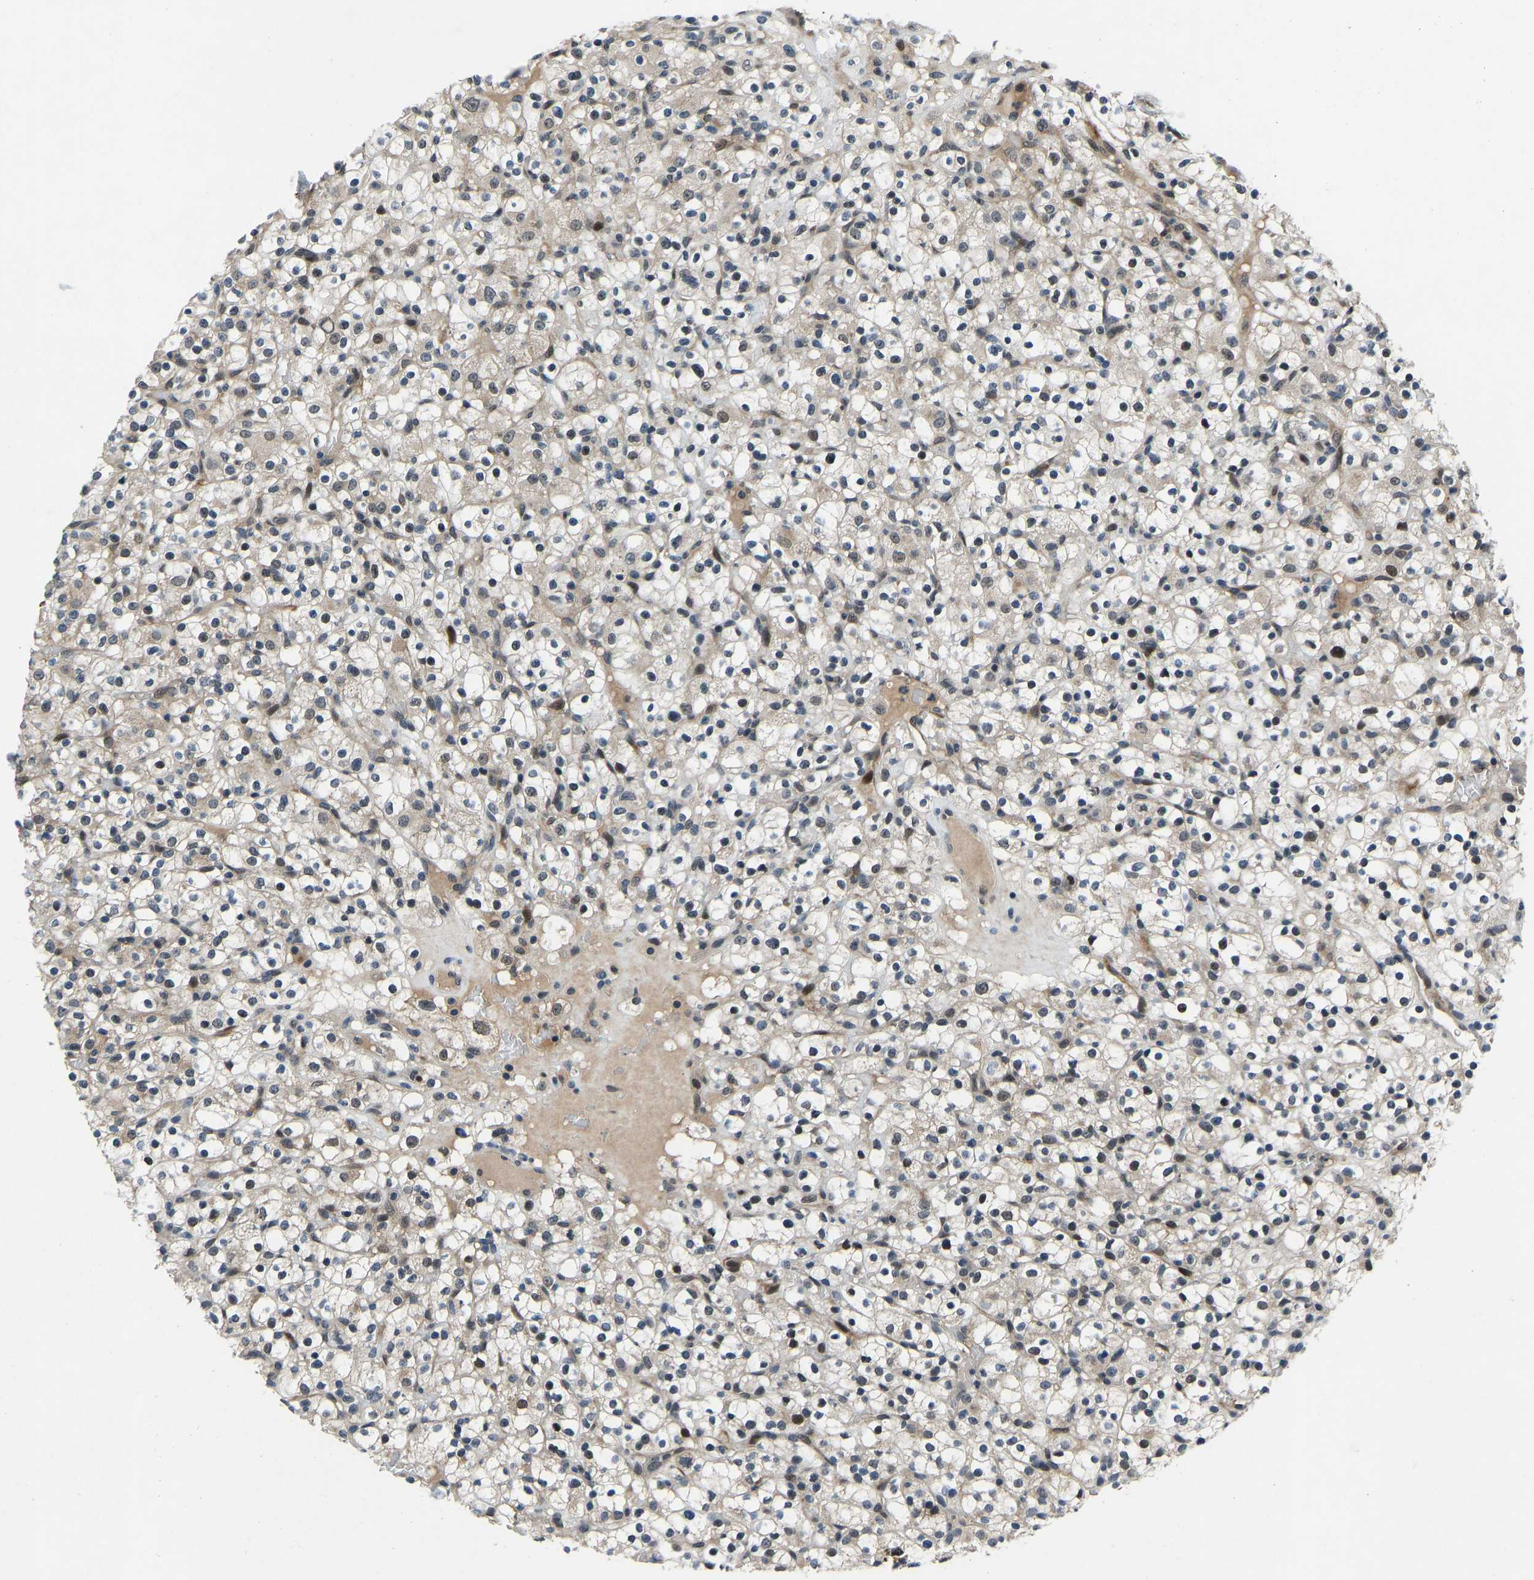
{"staining": {"intensity": "moderate", "quantity": "25%-75%", "location": "nuclear"}, "tissue": "renal cancer", "cell_type": "Tumor cells", "image_type": "cancer", "snomed": [{"axis": "morphology", "description": "Normal tissue, NOS"}, {"axis": "morphology", "description": "Adenocarcinoma, NOS"}, {"axis": "topography", "description": "Kidney"}], "caption": "Renal cancer tissue displays moderate nuclear expression in approximately 25%-75% of tumor cells", "gene": "RLIM", "patient": {"sex": "female", "age": 72}}